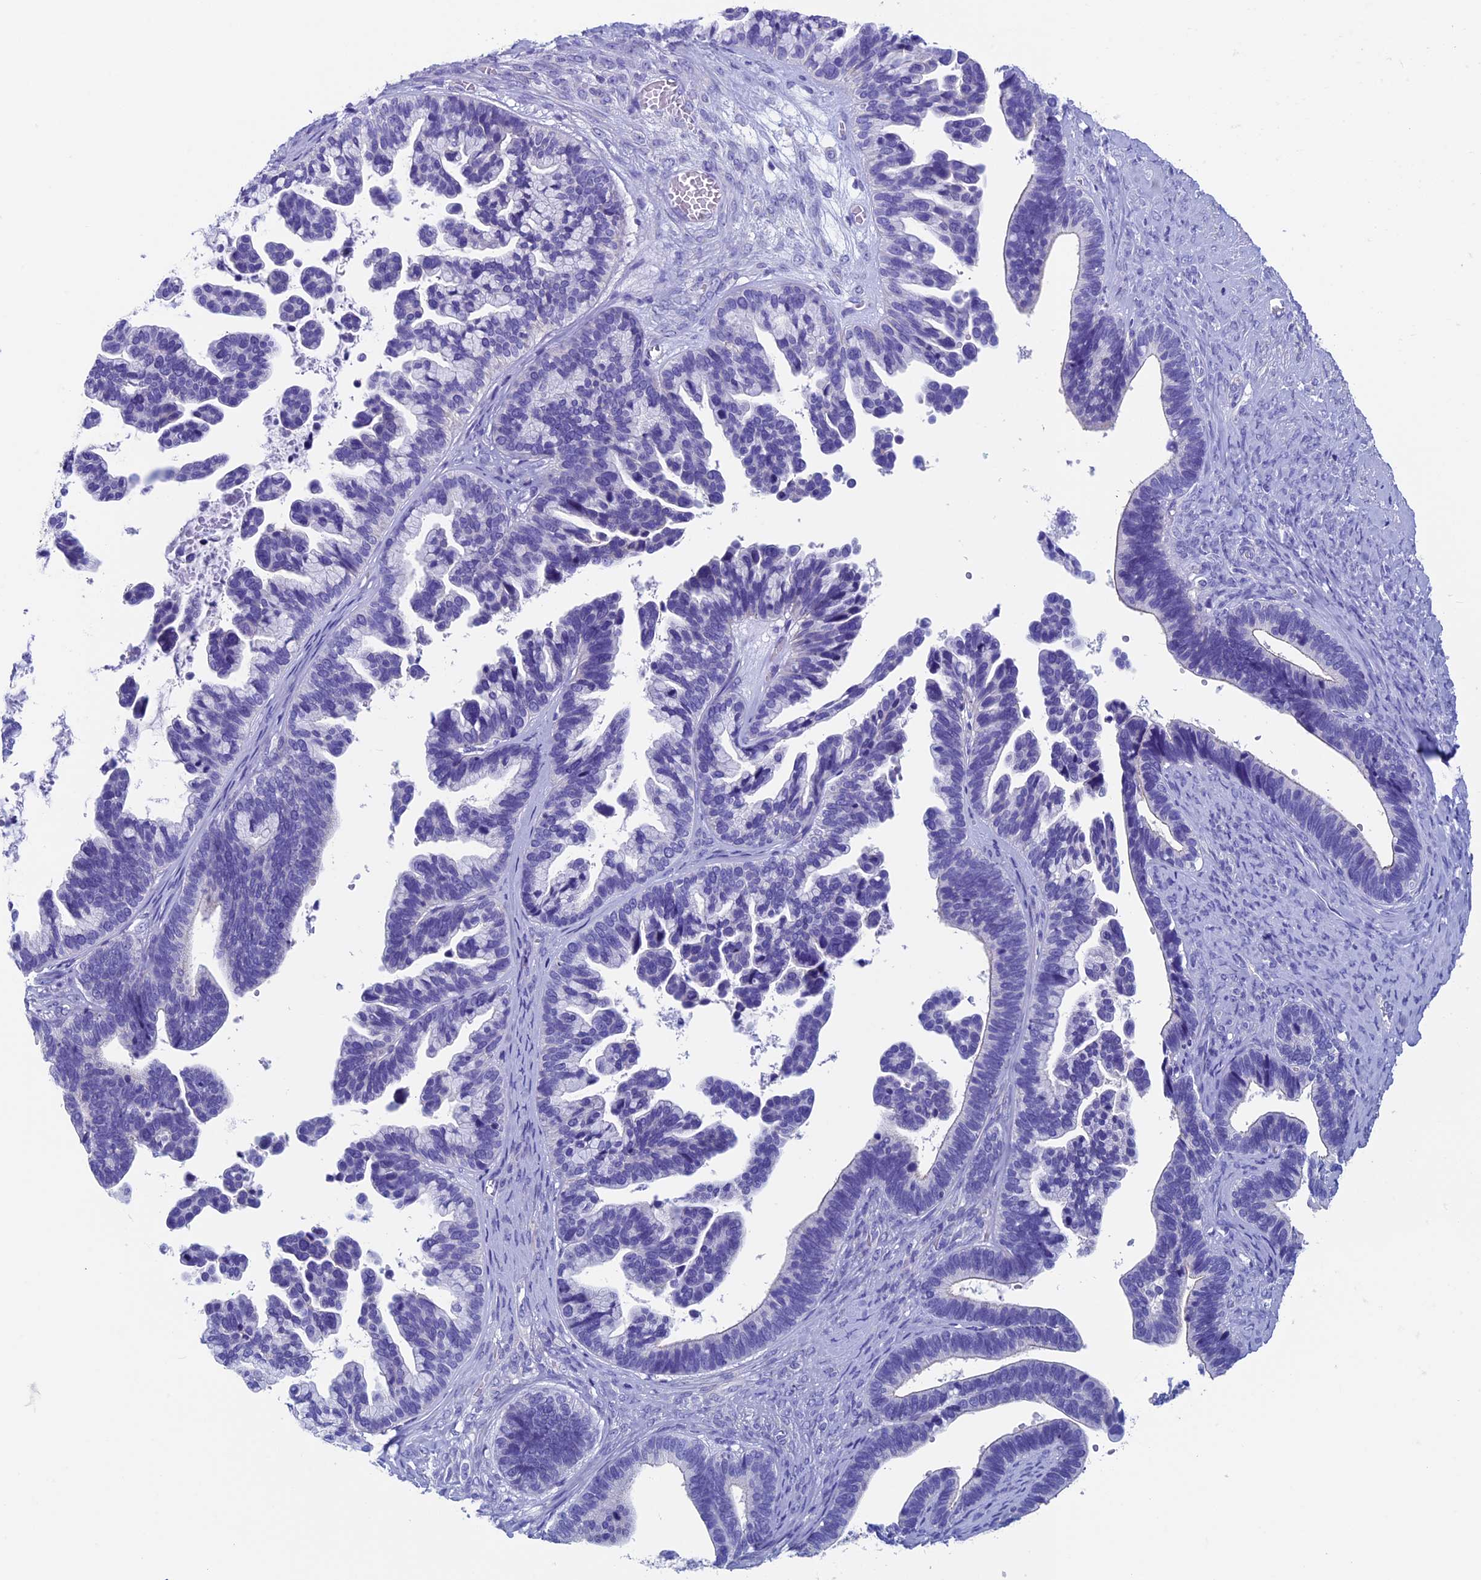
{"staining": {"intensity": "negative", "quantity": "none", "location": "none"}, "tissue": "ovarian cancer", "cell_type": "Tumor cells", "image_type": "cancer", "snomed": [{"axis": "morphology", "description": "Cystadenocarcinoma, serous, NOS"}, {"axis": "topography", "description": "Ovary"}], "caption": "The IHC histopathology image has no significant staining in tumor cells of ovarian cancer tissue. (Immunohistochemistry, brightfield microscopy, high magnification).", "gene": "ADH7", "patient": {"sex": "female", "age": 56}}